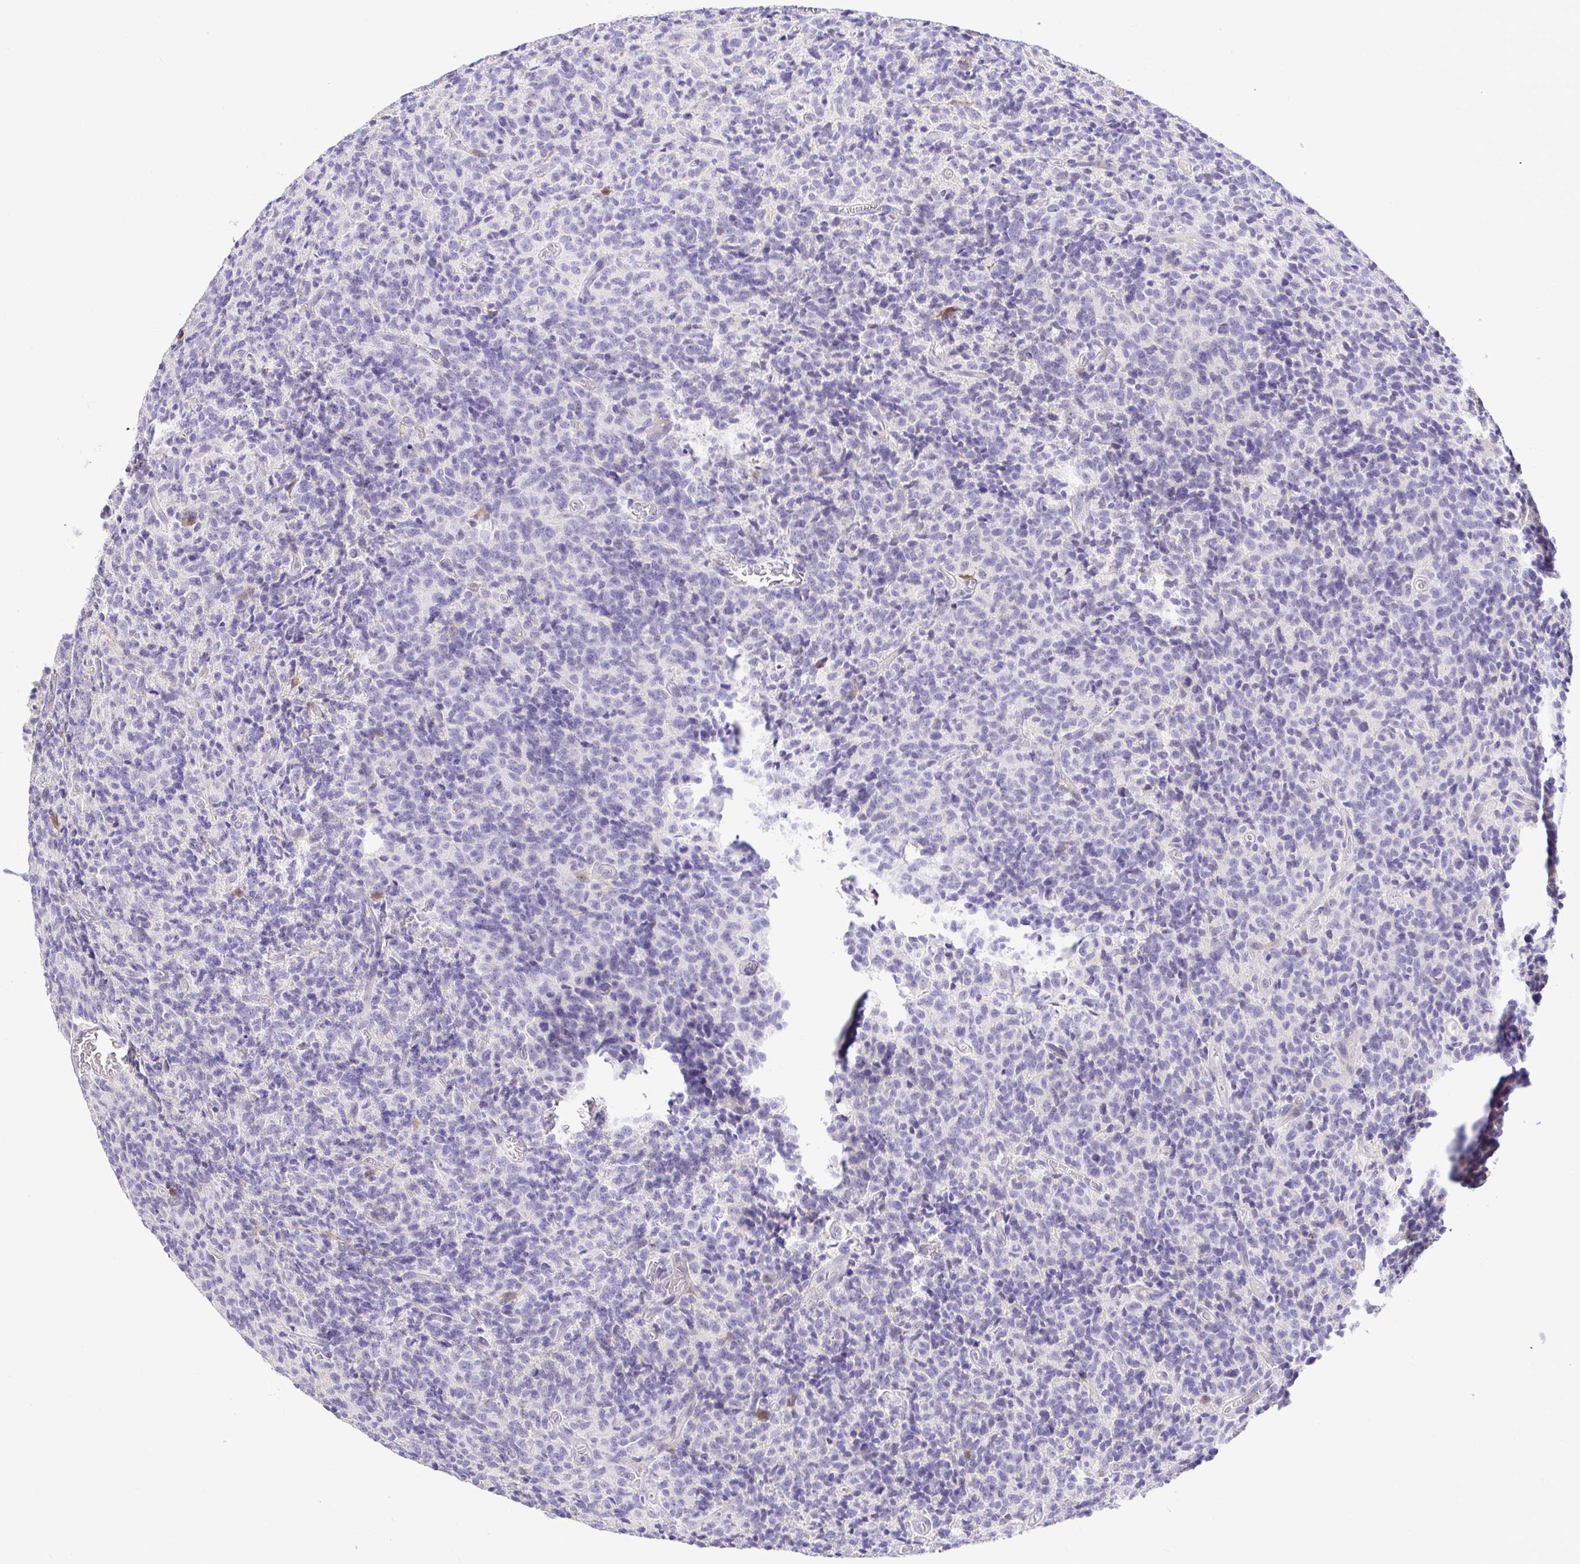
{"staining": {"intensity": "negative", "quantity": "none", "location": "none"}, "tissue": "glioma", "cell_type": "Tumor cells", "image_type": "cancer", "snomed": [{"axis": "morphology", "description": "Glioma, malignant, High grade"}, {"axis": "topography", "description": "Brain"}], "caption": "A high-resolution image shows immunohistochemistry (IHC) staining of malignant glioma (high-grade), which reveals no significant staining in tumor cells.", "gene": "CDO1", "patient": {"sex": "male", "age": 76}}